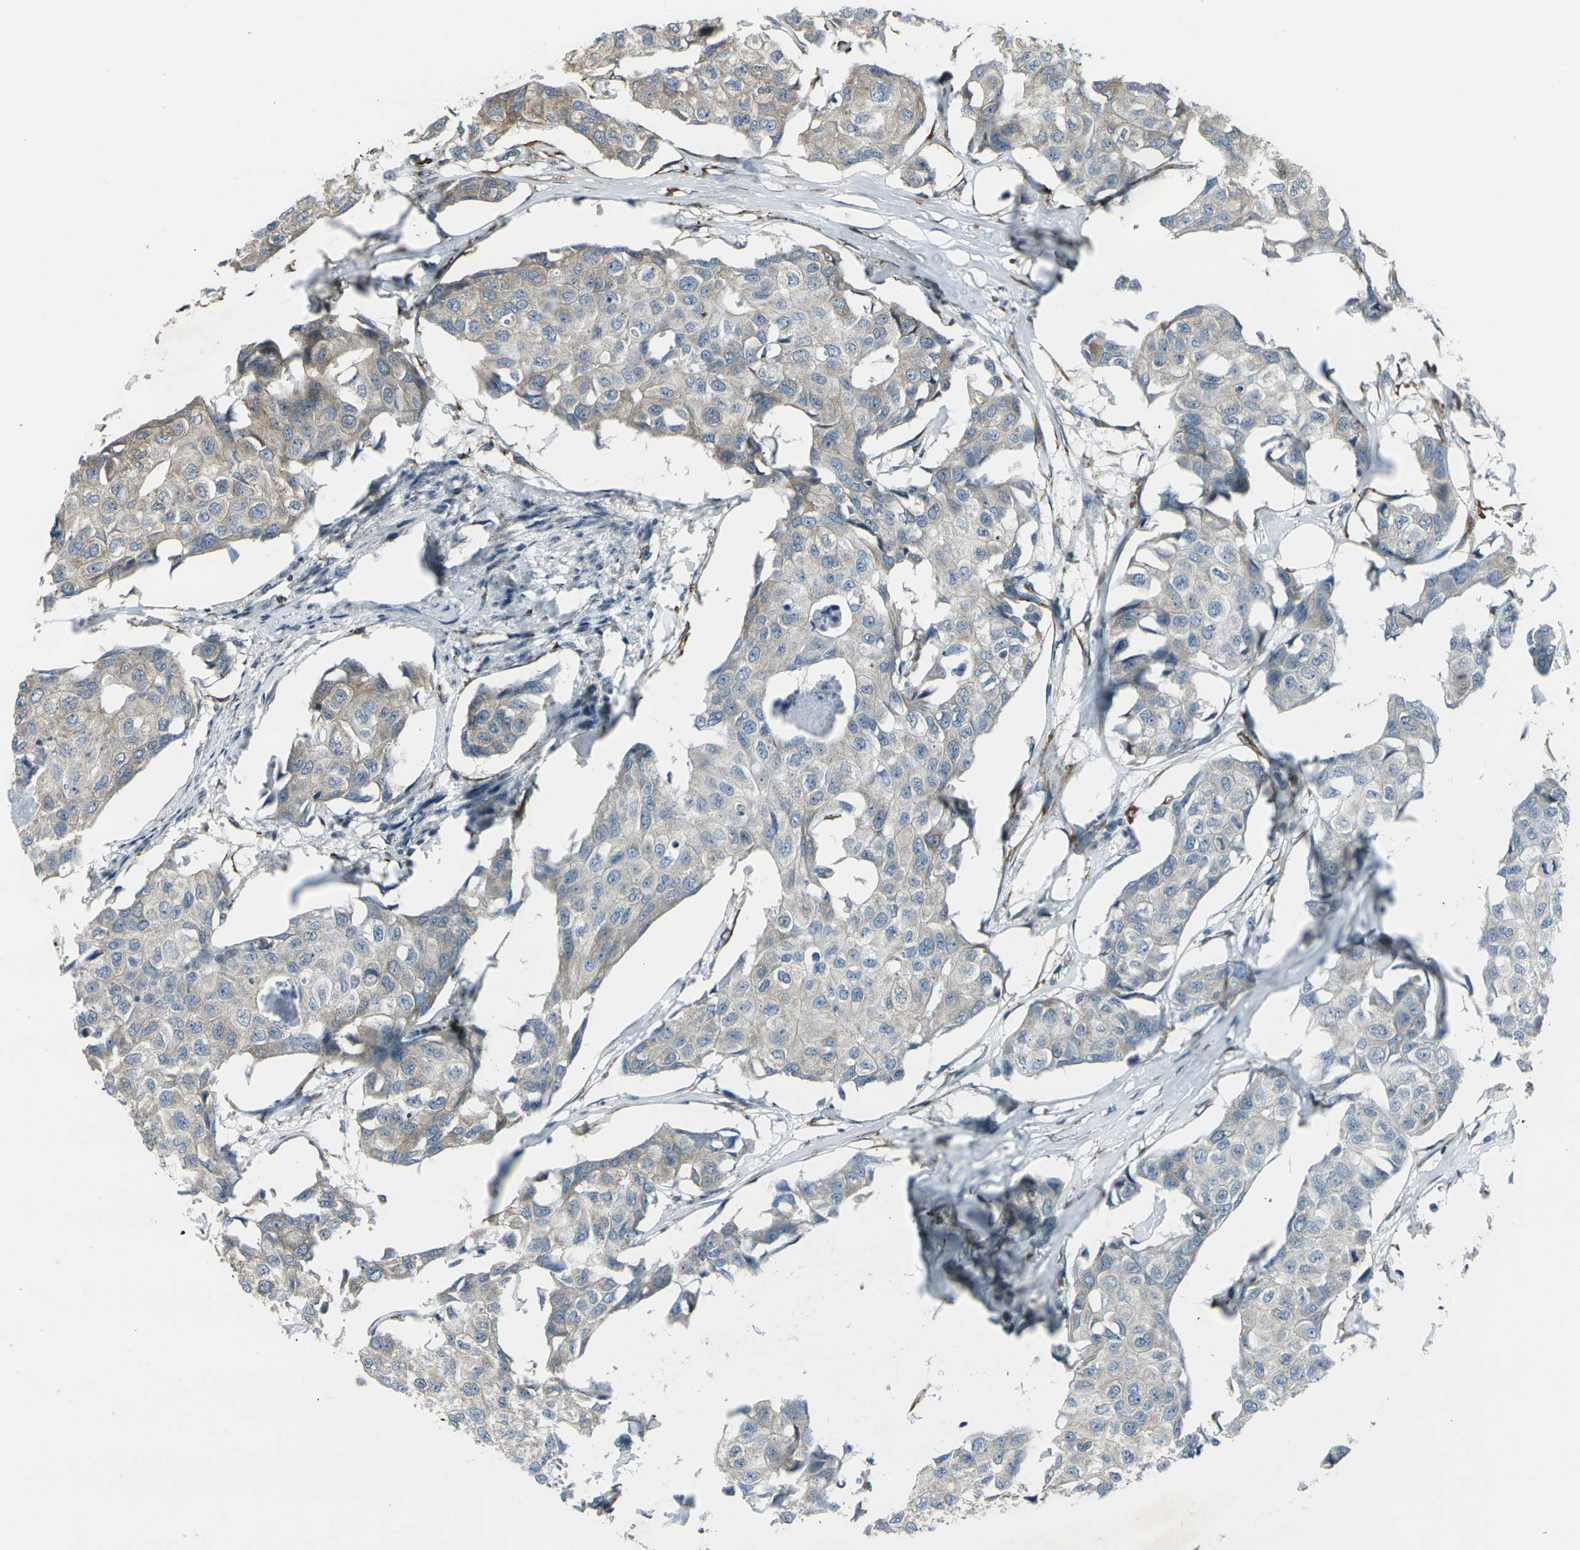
{"staining": {"intensity": "moderate", "quantity": "<25%", "location": "cytoplasmic/membranous"}, "tissue": "breast cancer", "cell_type": "Tumor cells", "image_type": "cancer", "snomed": [{"axis": "morphology", "description": "Duct carcinoma"}, {"axis": "topography", "description": "Breast"}], "caption": "The histopathology image displays a brown stain indicating the presence of a protein in the cytoplasmic/membranous of tumor cells in breast invasive ductal carcinoma.", "gene": "LSMEM1", "patient": {"sex": "female", "age": 80}}